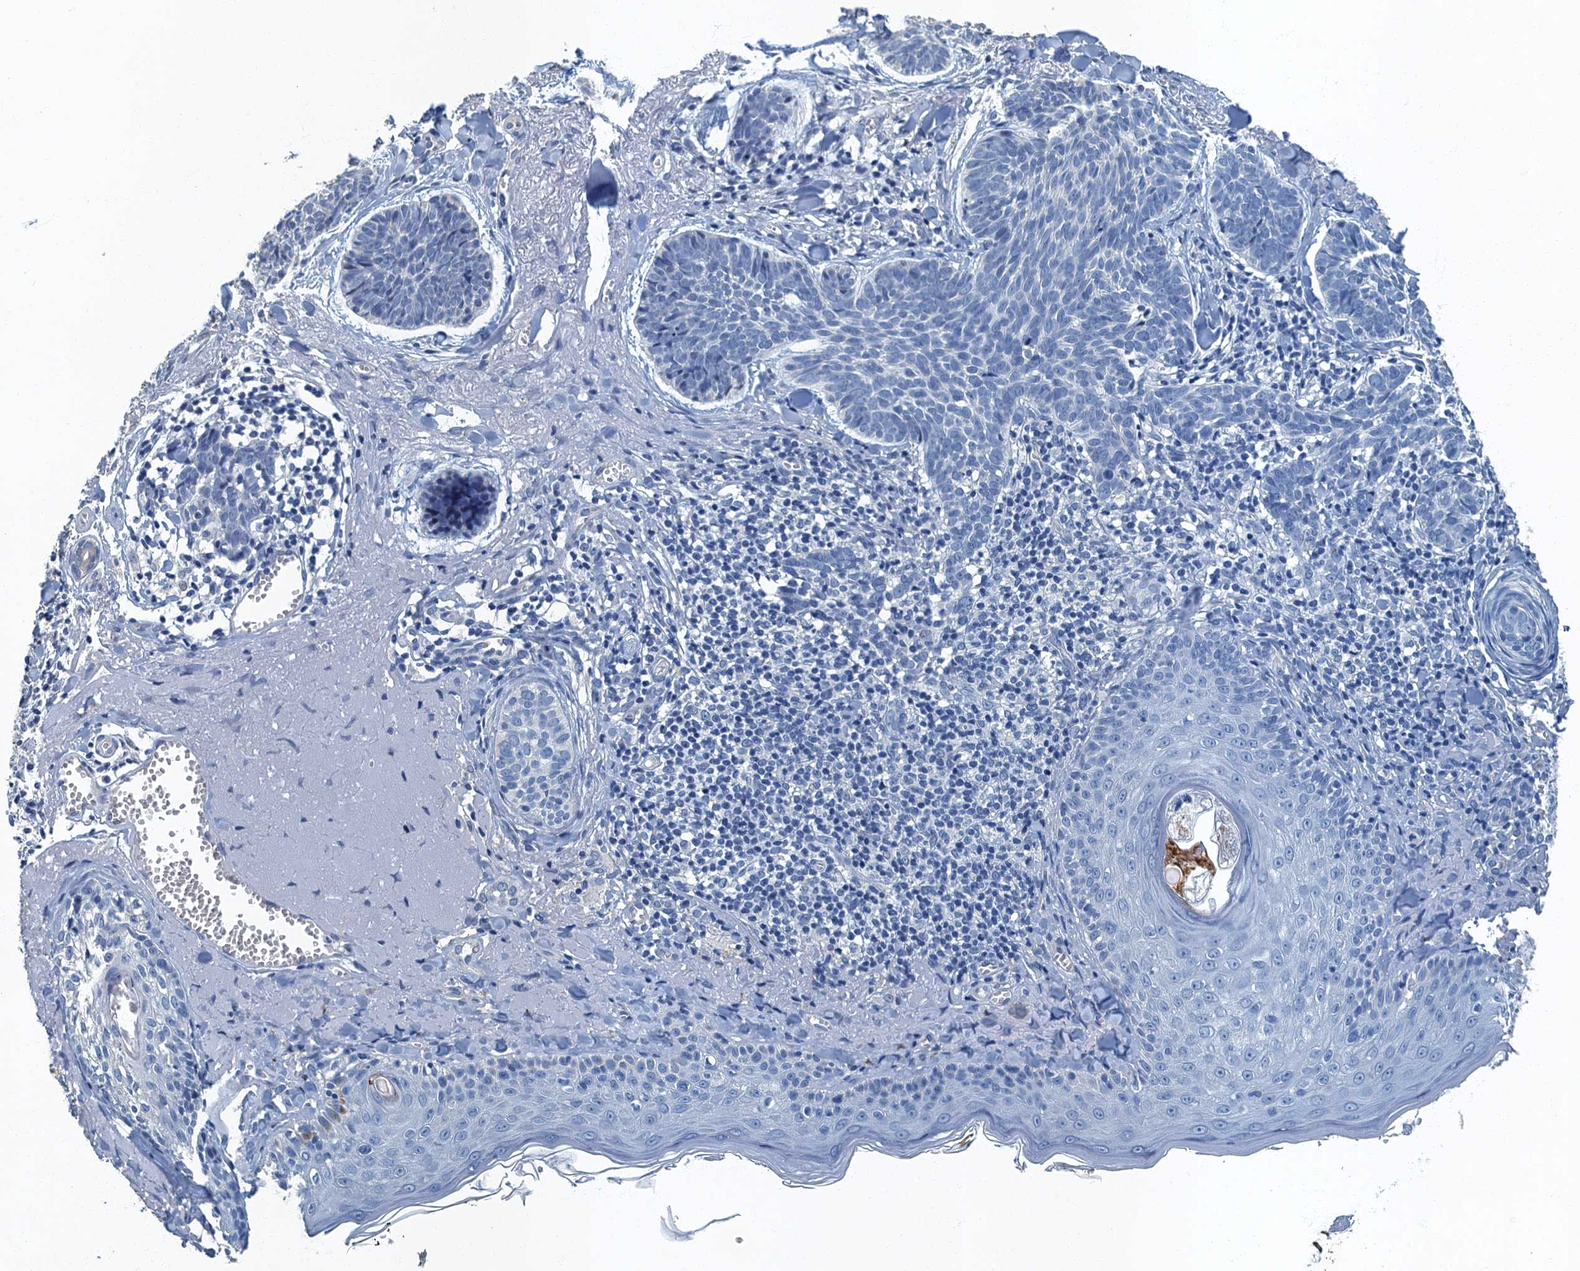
{"staining": {"intensity": "negative", "quantity": "none", "location": "none"}, "tissue": "skin cancer", "cell_type": "Tumor cells", "image_type": "cancer", "snomed": [{"axis": "morphology", "description": "Basal cell carcinoma"}, {"axis": "topography", "description": "Skin"}], "caption": "Tumor cells show no significant staining in skin cancer (basal cell carcinoma).", "gene": "GADL1", "patient": {"sex": "female", "age": 74}}